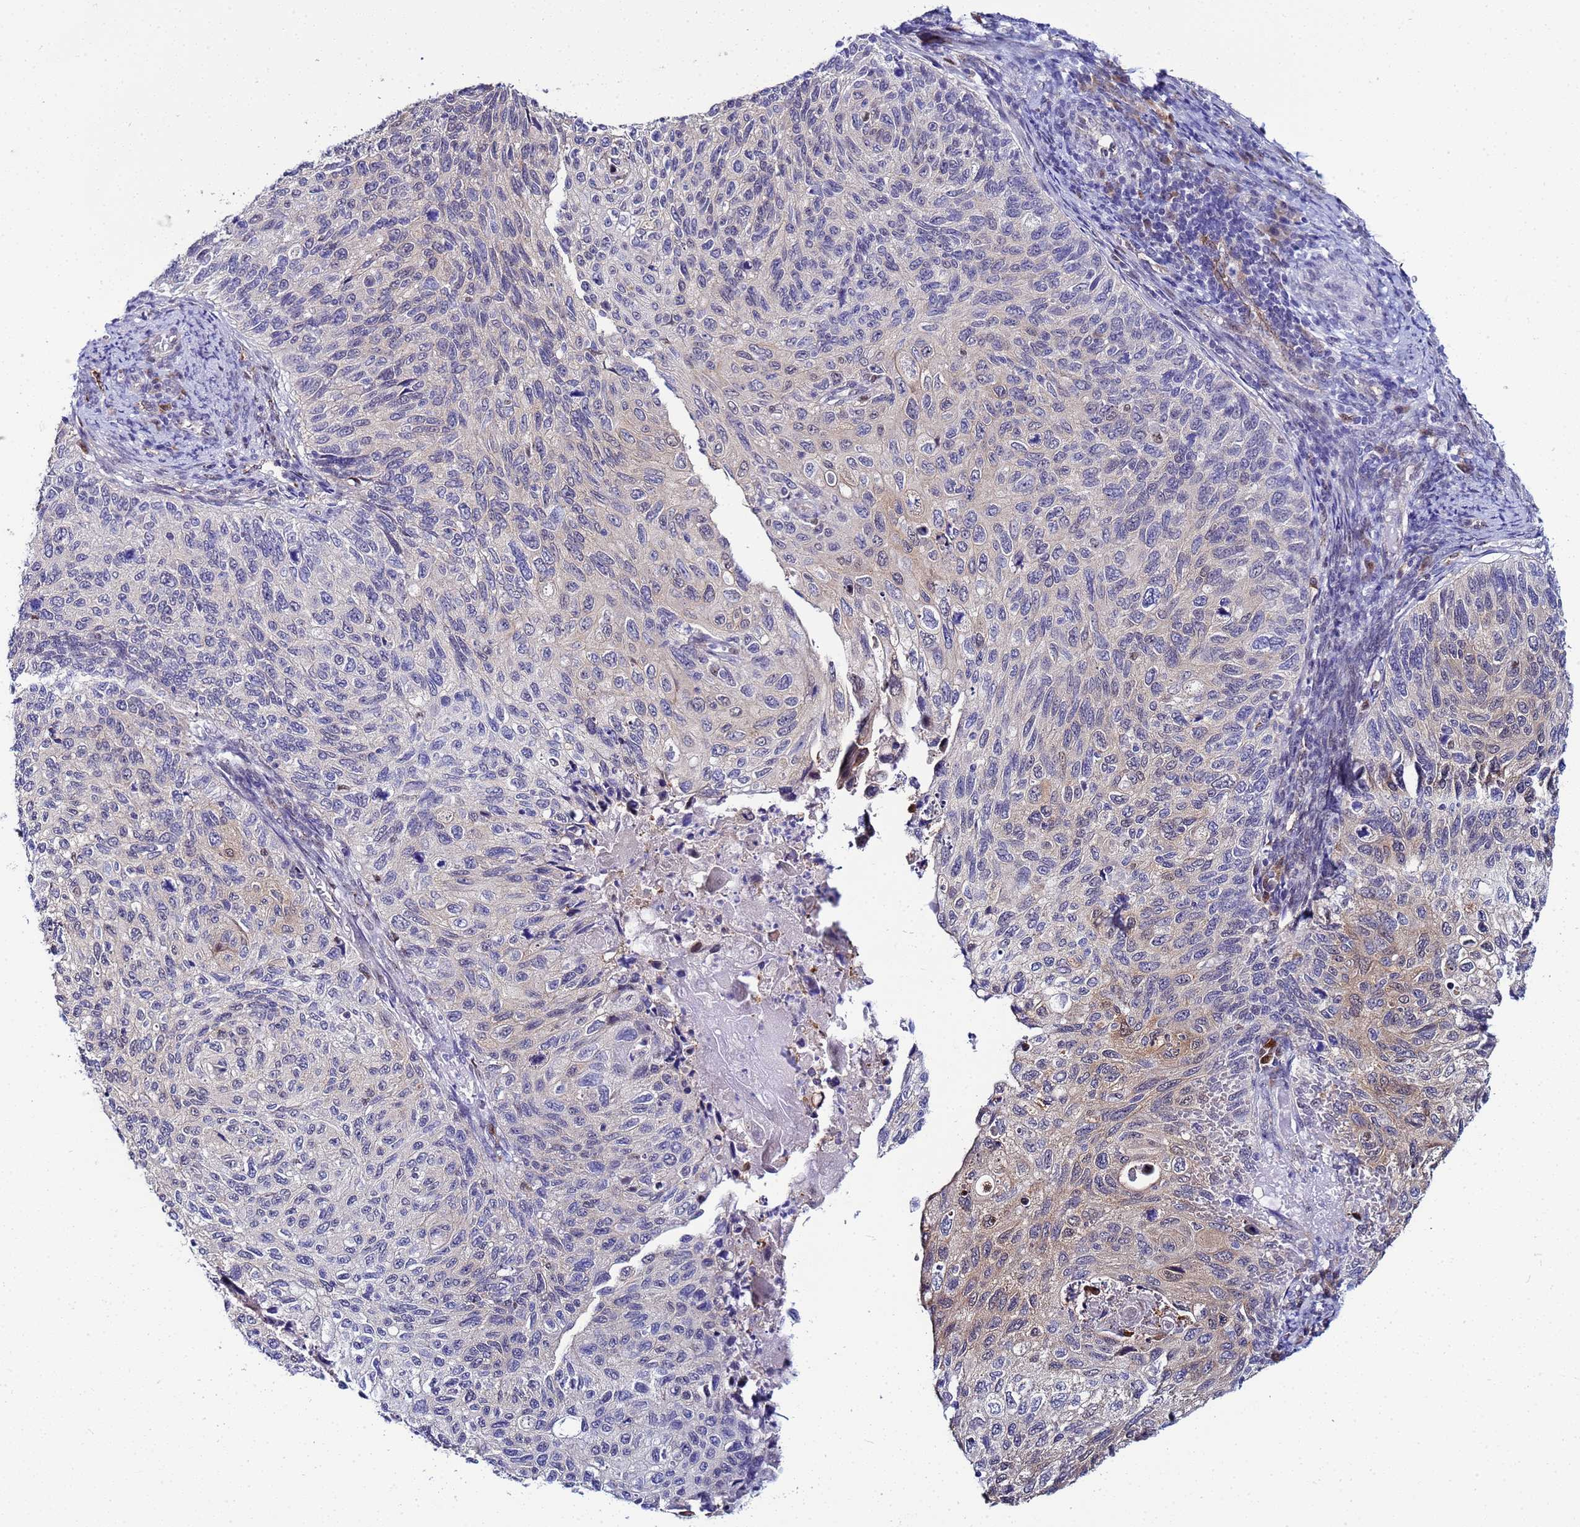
{"staining": {"intensity": "weak", "quantity": "<25%", "location": "cytoplasmic/membranous"}, "tissue": "cervical cancer", "cell_type": "Tumor cells", "image_type": "cancer", "snomed": [{"axis": "morphology", "description": "Squamous cell carcinoma, NOS"}, {"axis": "topography", "description": "Cervix"}], "caption": "Immunohistochemistry (IHC) image of neoplastic tissue: human cervical squamous cell carcinoma stained with DAB displays no significant protein expression in tumor cells. The staining was performed using DAB to visualize the protein expression in brown, while the nuclei were stained in blue with hematoxylin (Magnification: 20x).", "gene": "SLC25A37", "patient": {"sex": "female", "age": 70}}